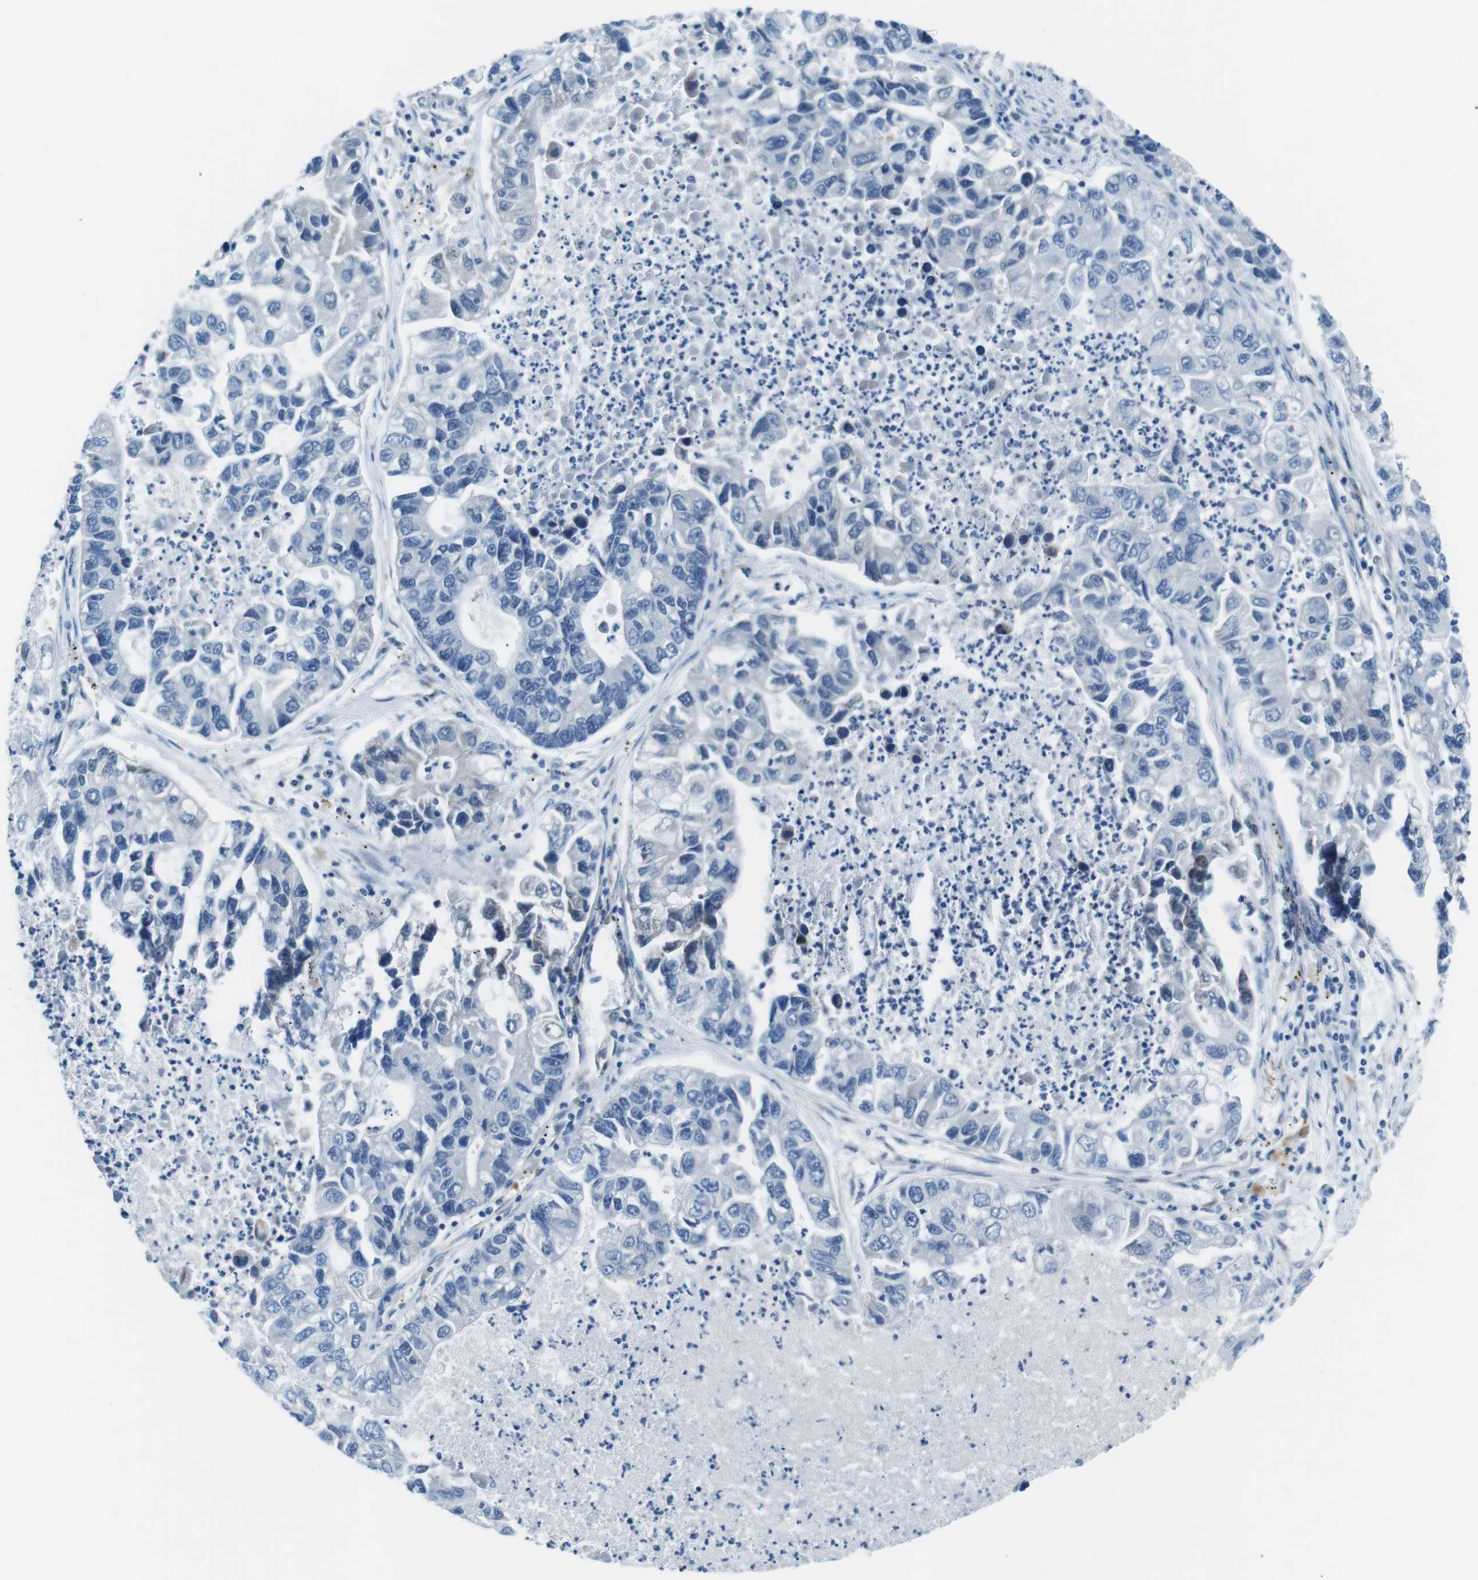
{"staining": {"intensity": "negative", "quantity": "none", "location": "none"}, "tissue": "lung cancer", "cell_type": "Tumor cells", "image_type": "cancer", "snomed": [{"axis": "morphology", "description": "Adenocarcinoma, NOS"}, {"axis": "topography", "description": "Lung"}], "caption": "Immunohistochemistry image of adenocarcinoma (lung) stained for a protein (brown), which shows no expression in tumor cells.", "gene": "PHLDA1", "patient": {"sex": "female", "age": 51}}